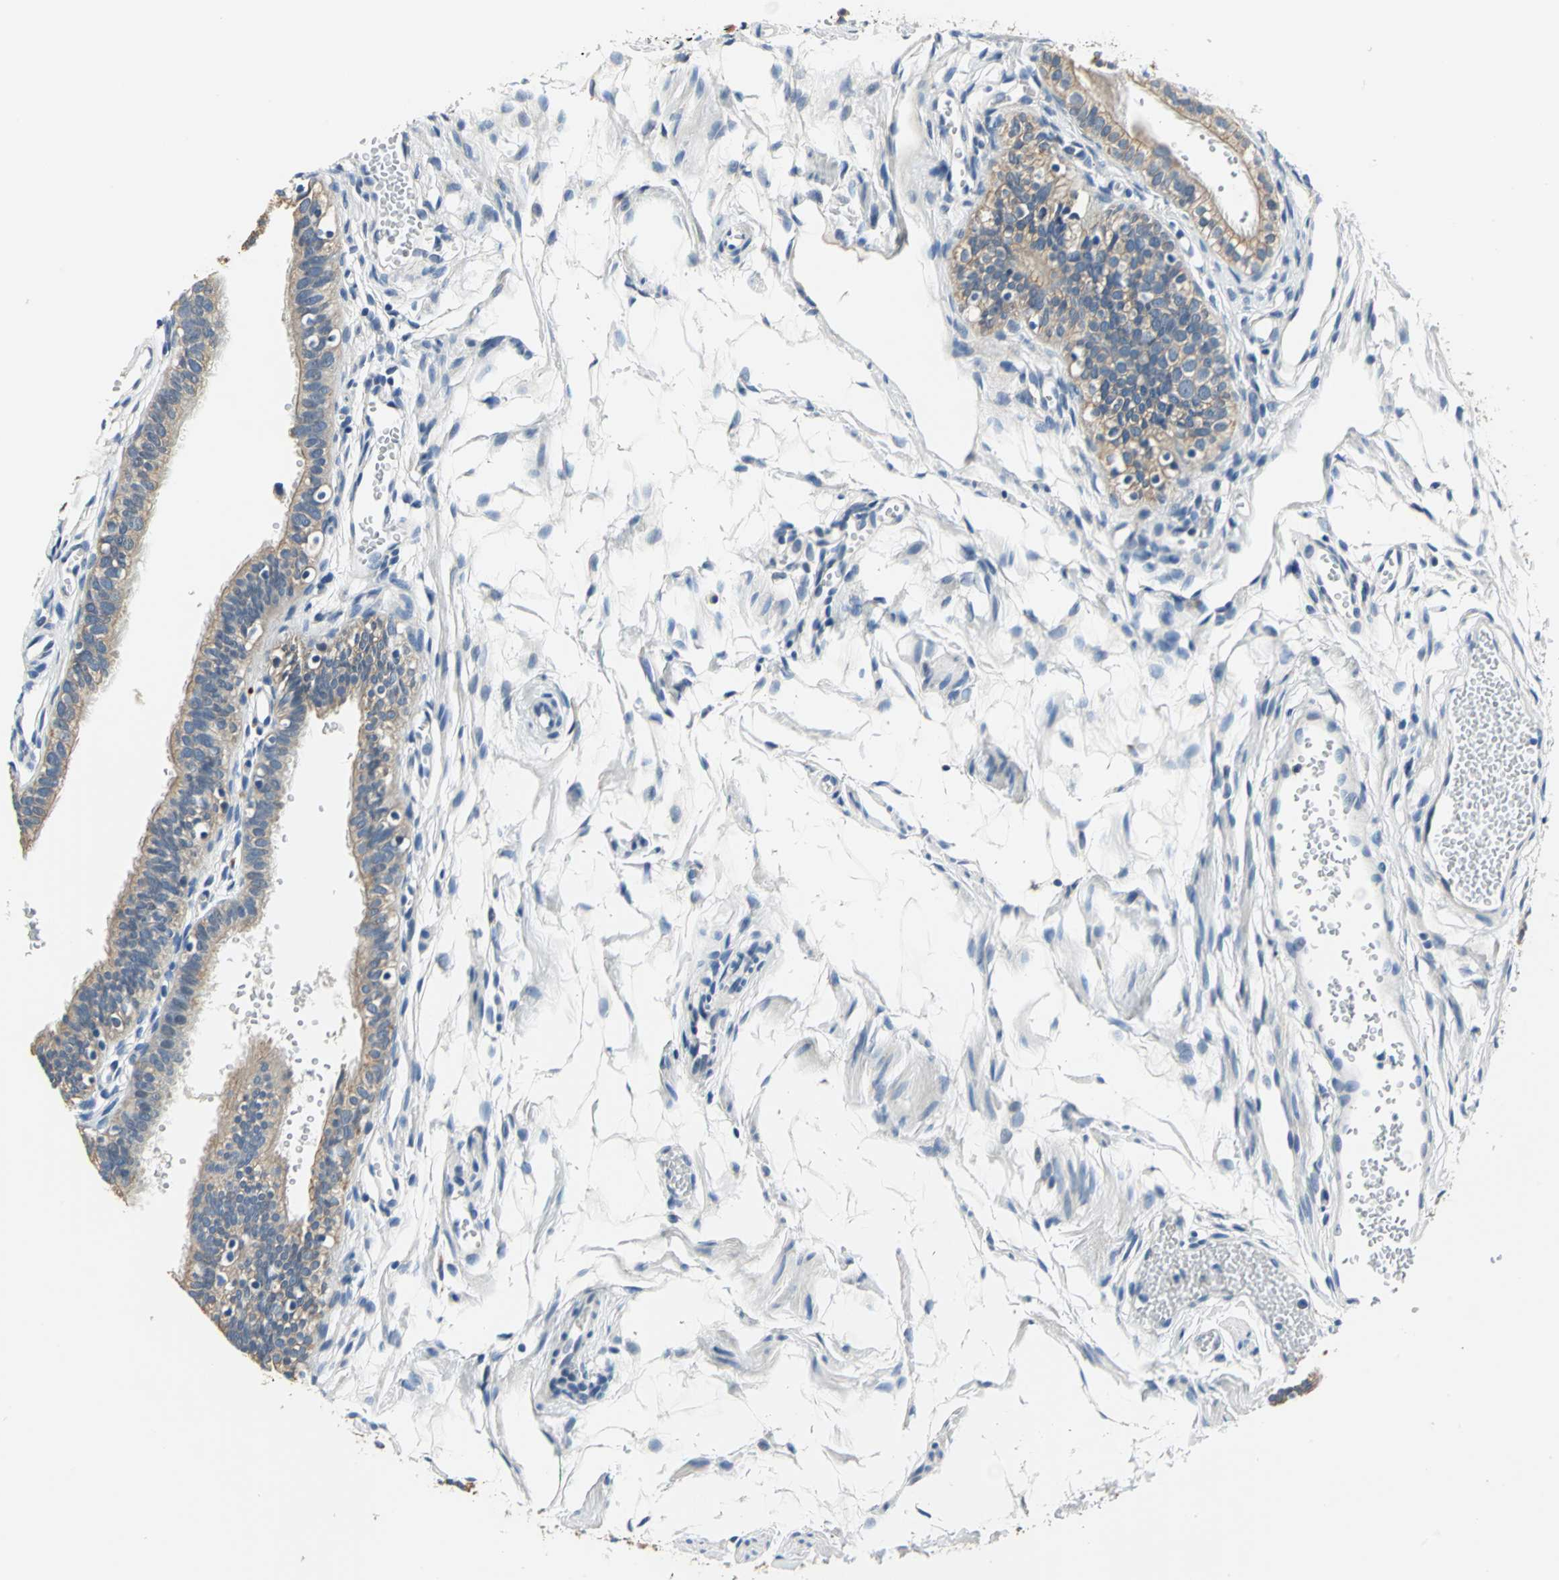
{"staining": {"intensity": "weak", "quantity": ">75%", "location": "cytoplasmic/membranous"}, "tissue": "fallopian tube", "cell_type": "Glandular cells", "image_type": "normal", "snomed": [{"axis": "morphology", "description": "Normal tissue, NOS"}, {"axis": "topography", "description": "Fallopian tube"}, {"axis": "topography", "description": "Placenta"}], "caption": "Protein expression analysis of normal fallopian tube displays weak cytoplasmic/membranous expression in about >75% of glandular cells.", "gene": "RASD2", "patient": {"sex": "female", "age": 34}}